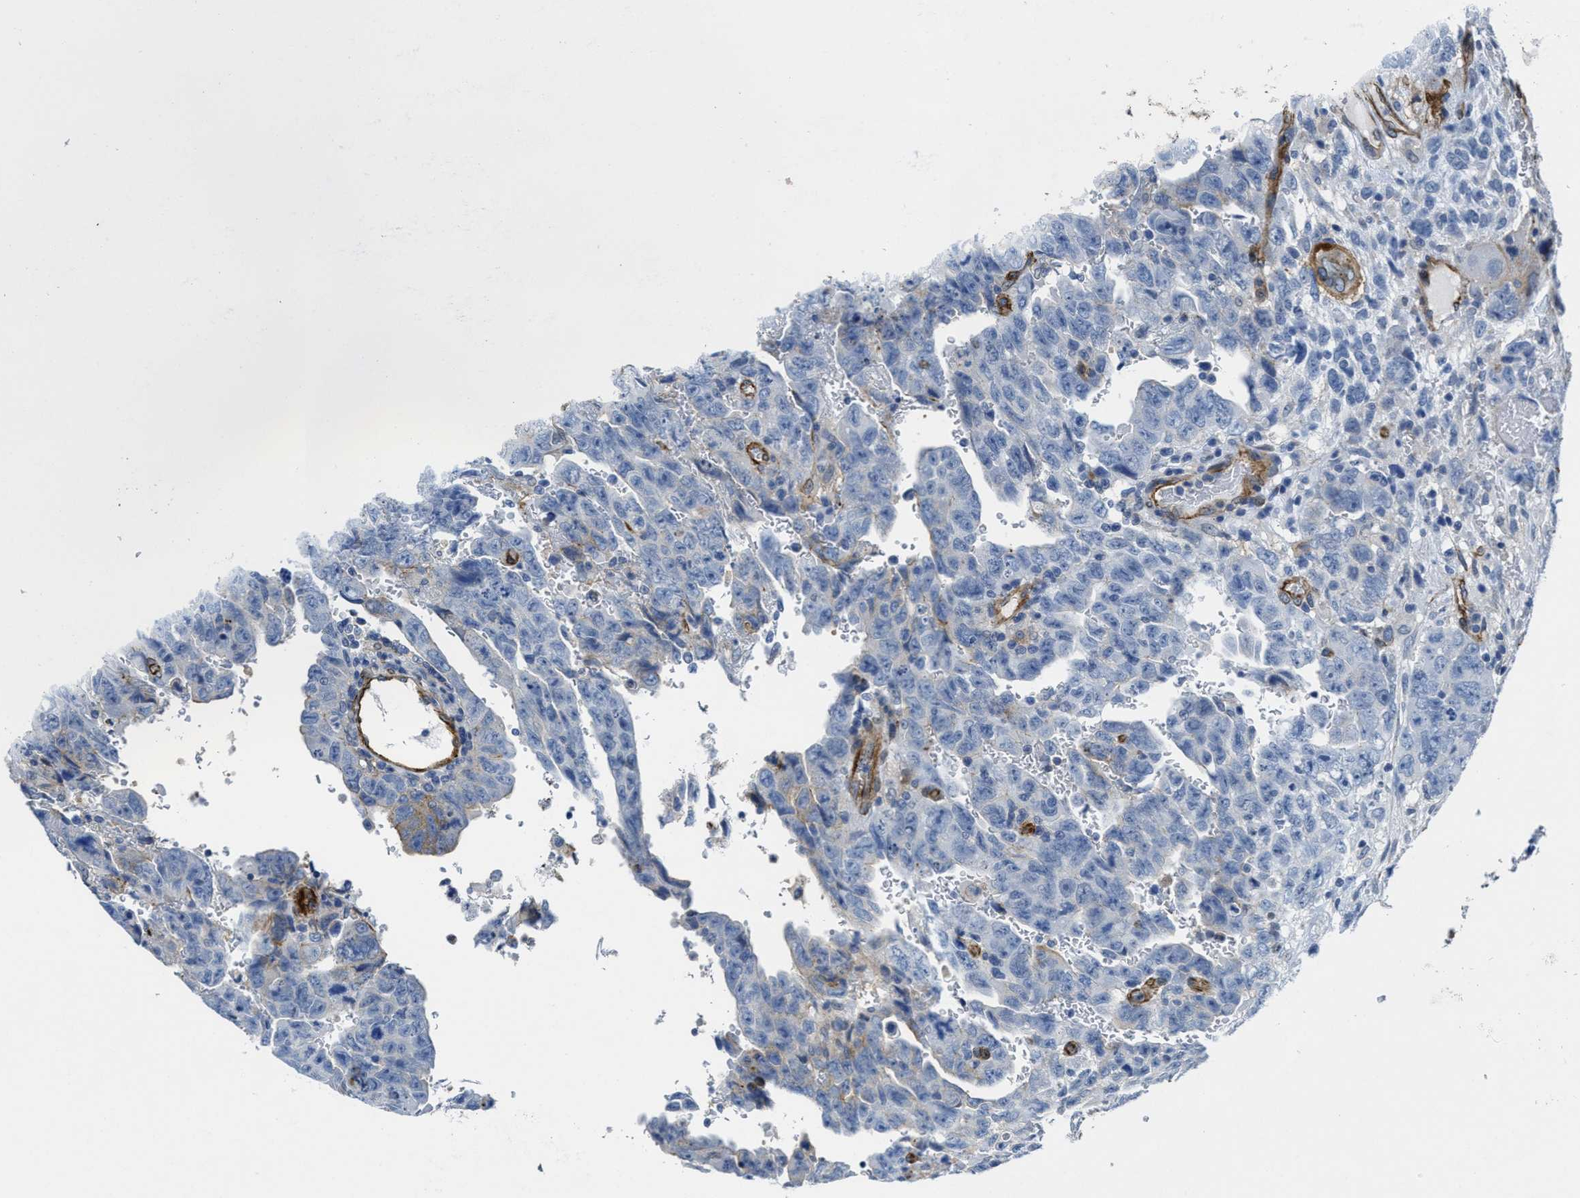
{"staining": {"intensity": "weak", "quantity": "<25%", "location": "cytoplasmic/membranous"}, "tissue": "testis cancer", "cell_type": "Tumor cells", "image_type": "cancer", "snomed": [{"axis": "morphology", "description": "Carcinoma, Embryonal, NOS"}, {"axis": "topography", "description": "Testis"}], "caption": "Protein analysis of testis cancer demonstrates no significant expression in tumor cells.", "gene": "NAB1", "patient": {"sex": "male", "age": 28}}